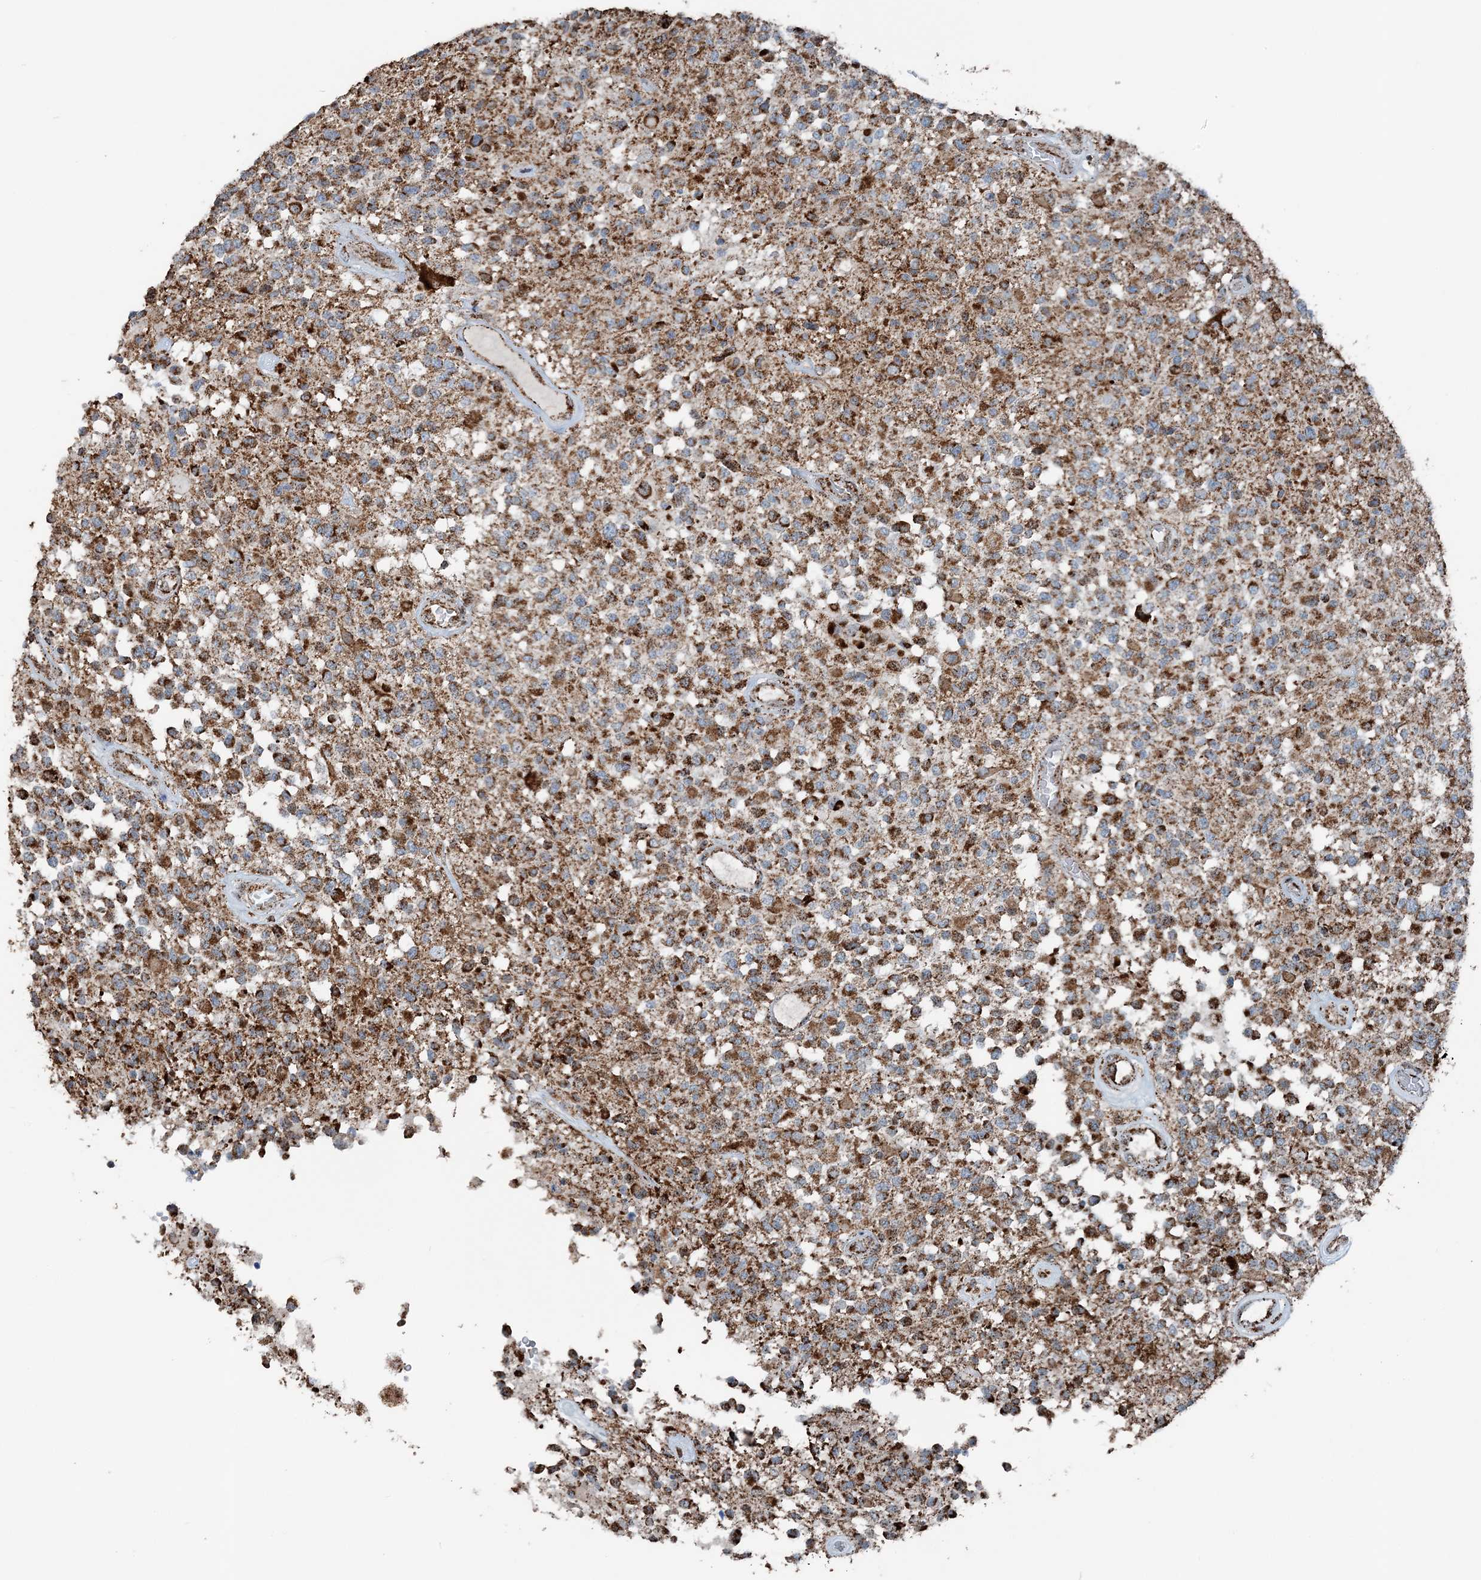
{"staining": {"intensity": "strong", "quantity": ">75%", "location": "cytoplasmic/membranous"}, "tissue": "glioma", "cell_type": "Tumor cells", "image_type": "cancer", "snomed": [{"axis": "morphology", "description": "Glioma, malignant, High grade"}, {"axis": "morphology", "description": "Glioblastoma, NOS"}, {"axis": "topography", "description": "Brain"}], "caption": "This histopathology image reveals immunohistochemistry staining of human glioma, with high strong cytoplasmic/membranous expression in about >75% of tumor cells.", "gene": "SUCLG1", "patient": {"sex": "male", "age": 60}}